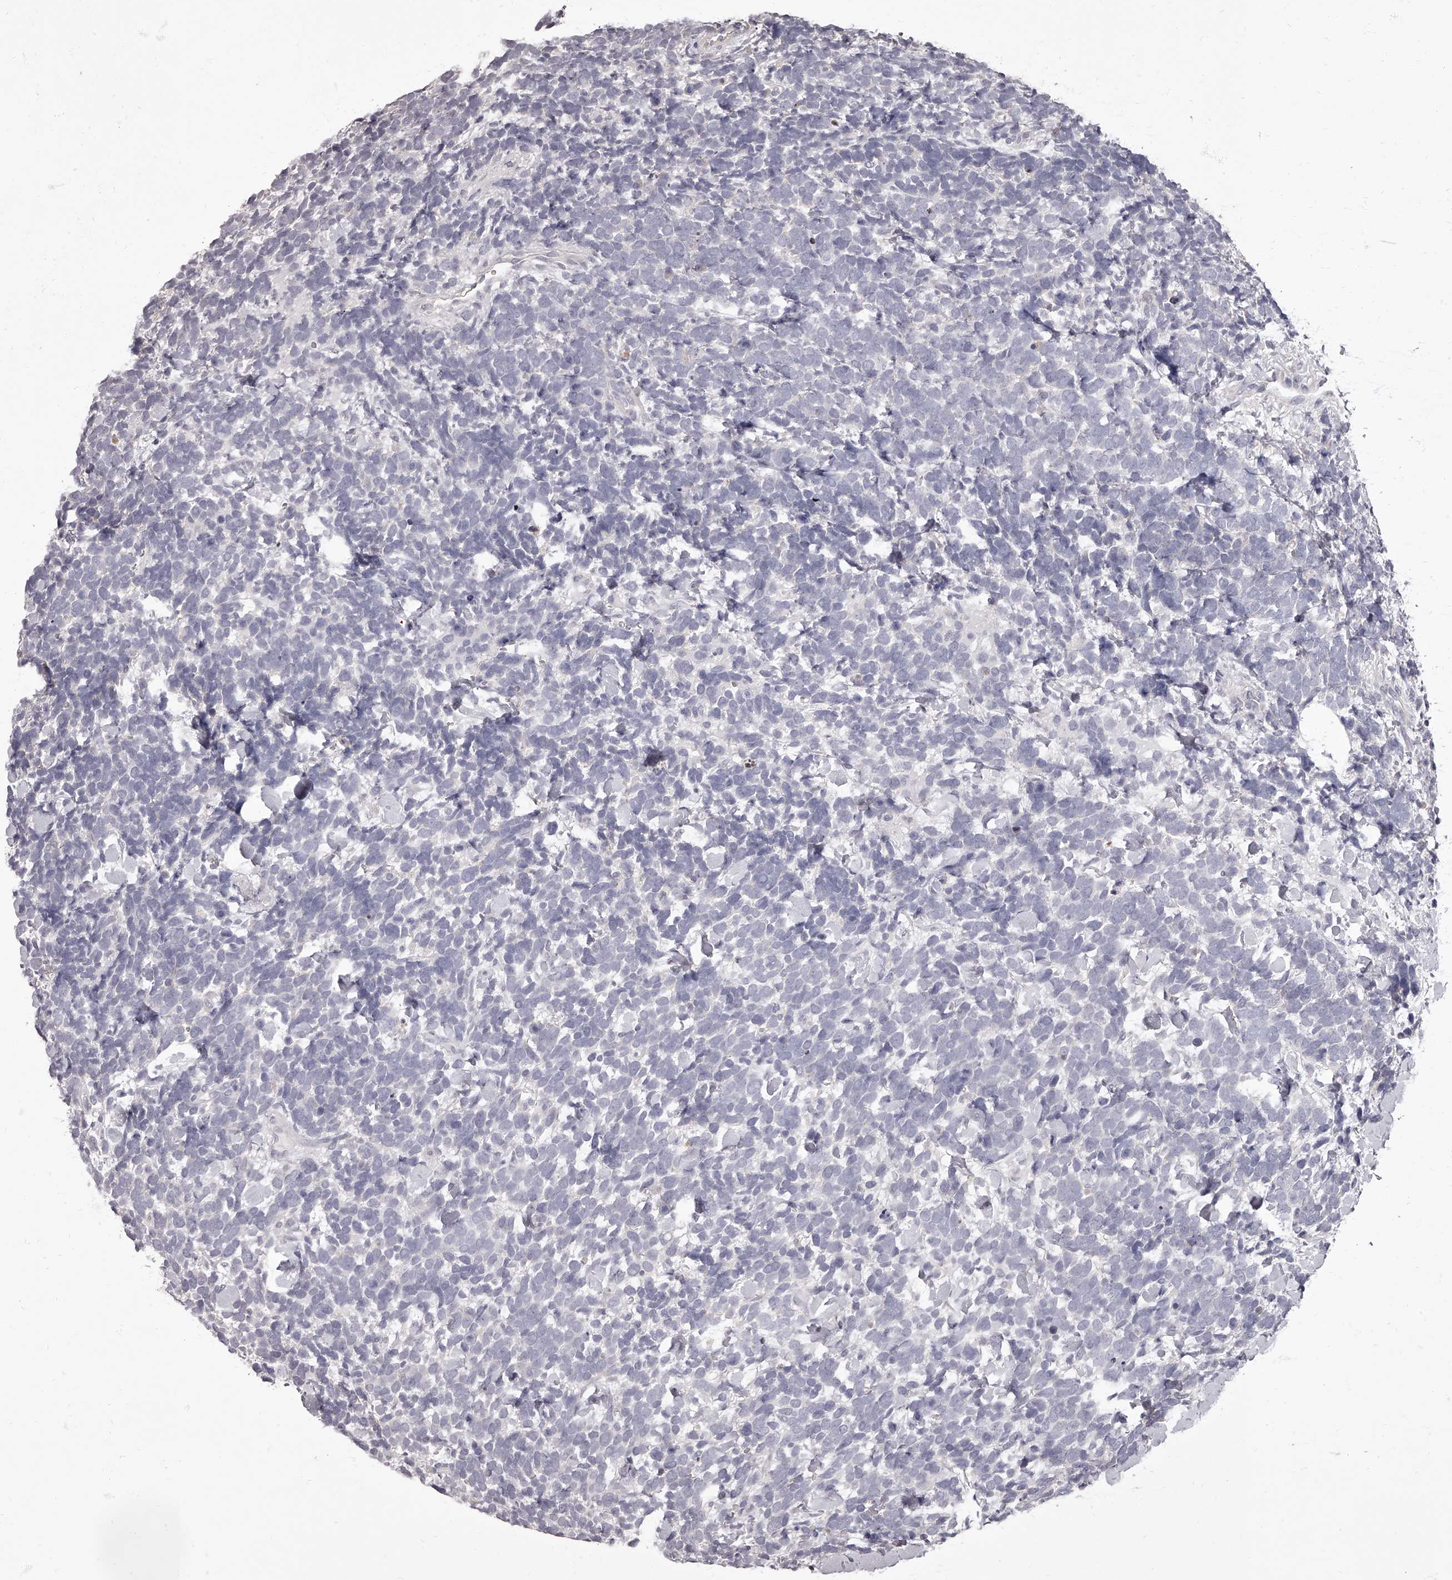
{"staining": {"intensity": "negative", "quantity": "none", "location": "none"}, "tissue": "urothelial cancer", "cell_type": "Tumor cells", "image_type": "cancer", "snomed": [{"axis": "morphology", "description": "Urothelial carcinoma, High grade"}, {"axis": "topography", "description": "Urinary bladder"}], "caption": "Immunohistochemical staining of high-grade urothelial carcinoma reveals no significant positivity in tumor cells.", "gene": "APEH", "patient": {"sex": "female", "age": 82}}